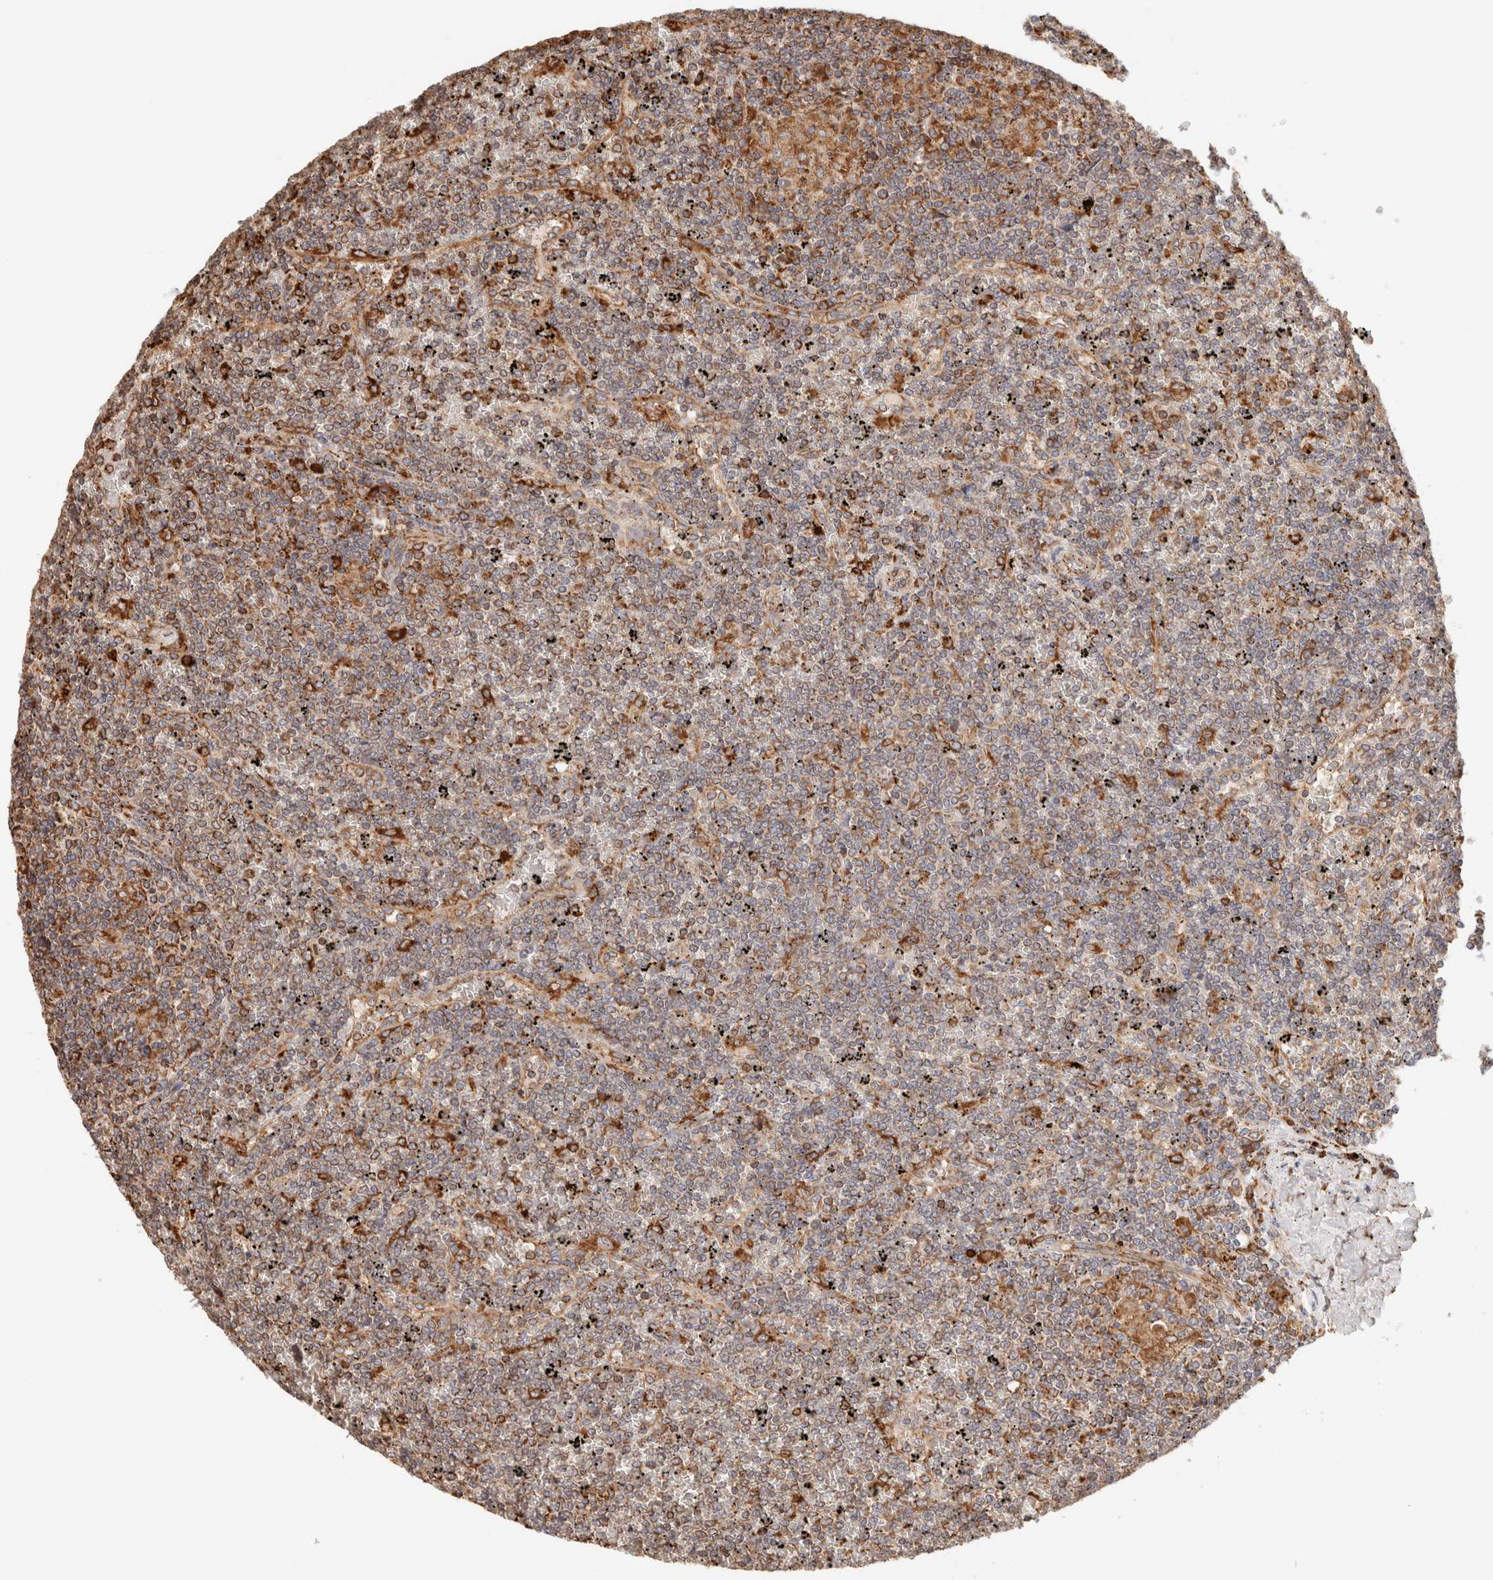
{"staining": {"intensity": "moderate", "quantity": ">75%", "location": "cytoplasmic/membranous"}, "tissue": "lymphoma", "cell_type": "Tumor cells", "image_type": "cancer", "snomed": [{"axis": "morphology", "description": "Malignant lymphoma, non-Hodgkin's type, Low grade"}, {"axis": "topography", "description": "Spleen"}], "caption": "Tumor cells exhibit moderate cytoplasmic/membranous staining in about >75% of cells in low-grade malignant lymphoma, non-Hodgkin's type.", "gene": "FER", "patient": {"sex": "female", "age": 19}}